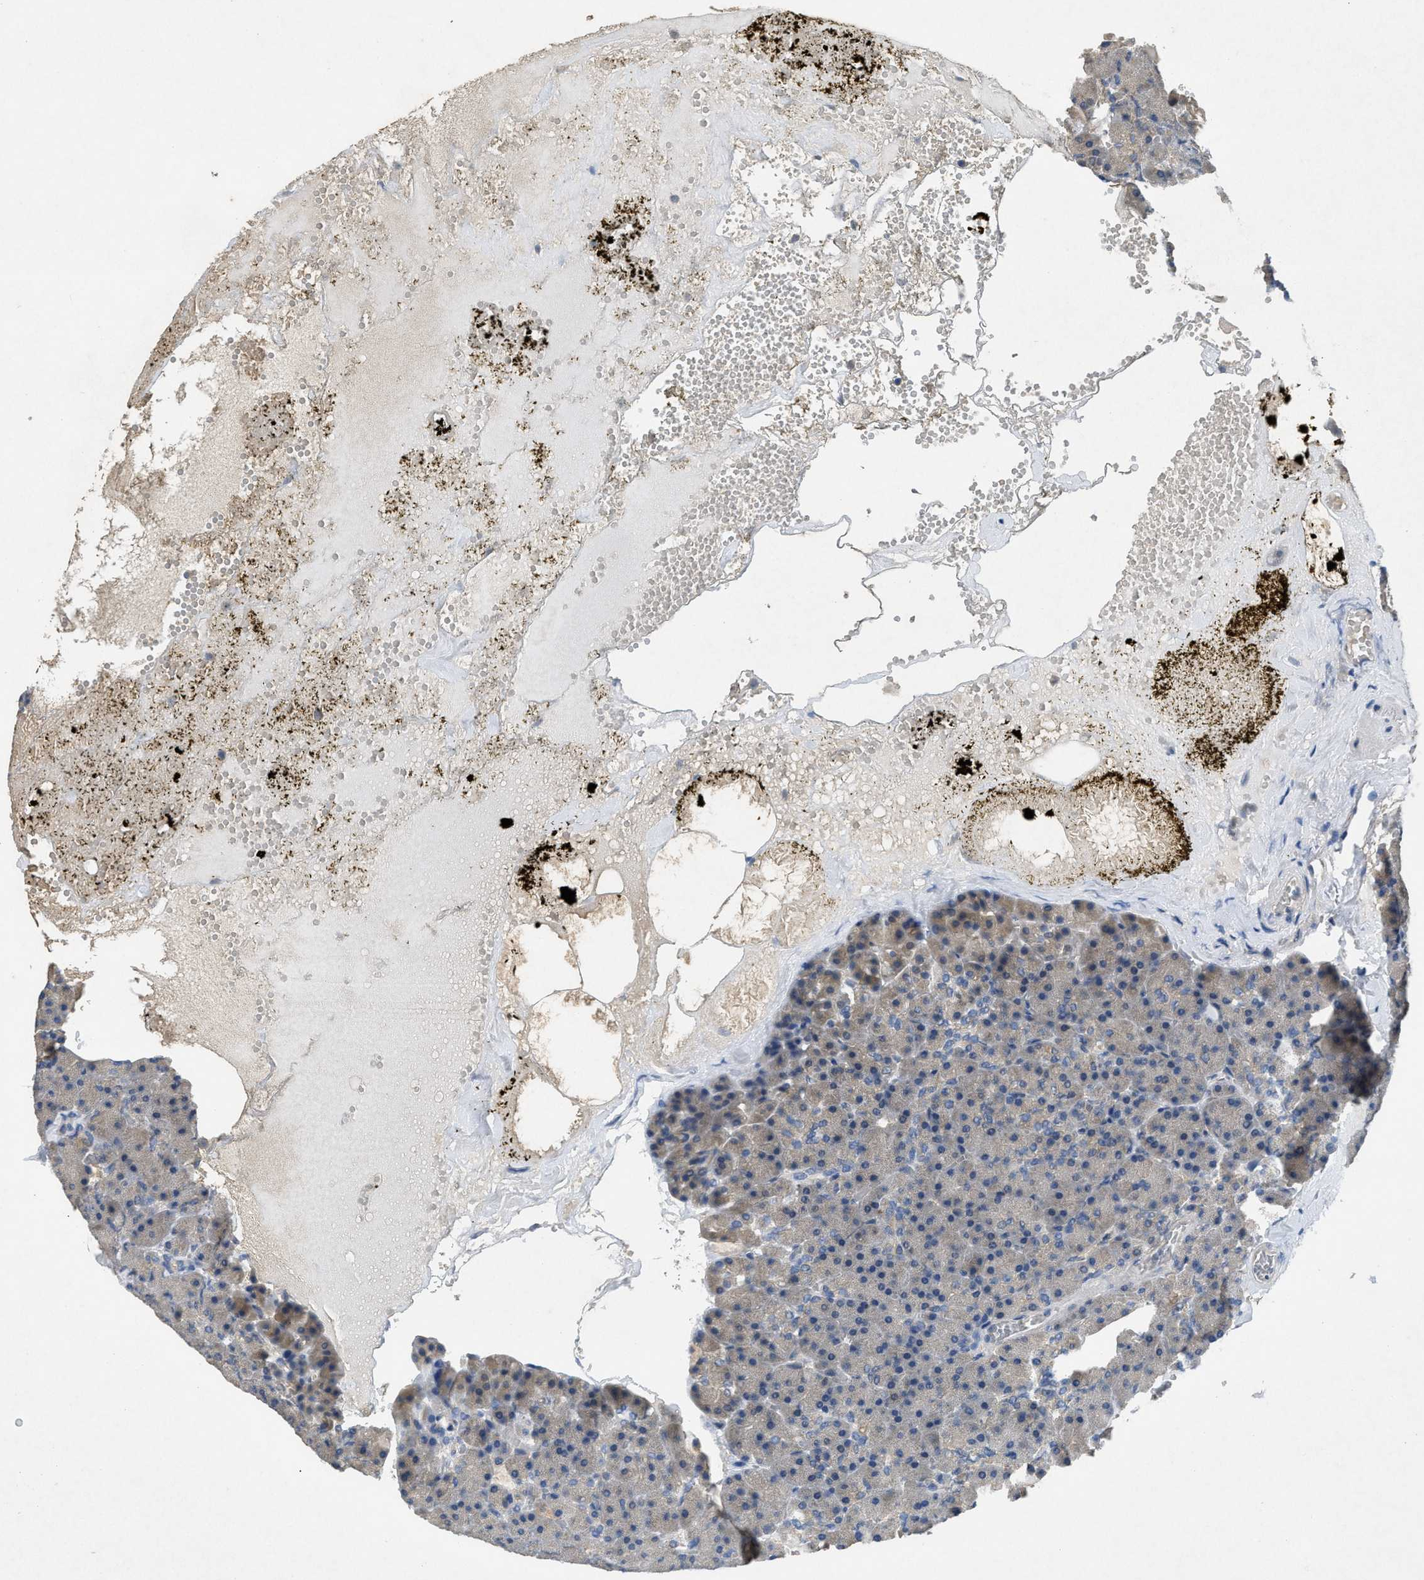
{"staining": {"intensity": "negative", "quantity": "none", "location": "none"}, "tissue": "pancreas", "cell_type": "Exocrine glandular cells", "image_type": "normal", "snomed": [{"axis": "morphology", "description": "Normal tissue, NOS"}, {"axis": "morphology", "description": "Carcinoid, malignant, NOS"}, {"axis": "topography", "description": "Pancreas"}], "caption": "High magnification brightfield microscopy of normal pancreas stained with DAB (3,3'-diaminobenzidine) (brown) and counterstained with hematoxylin (blue): exocrine glandular cells show no significant staining.", "gene": "PPP3CA", "patient": {"sex": "female", "age": 35}}